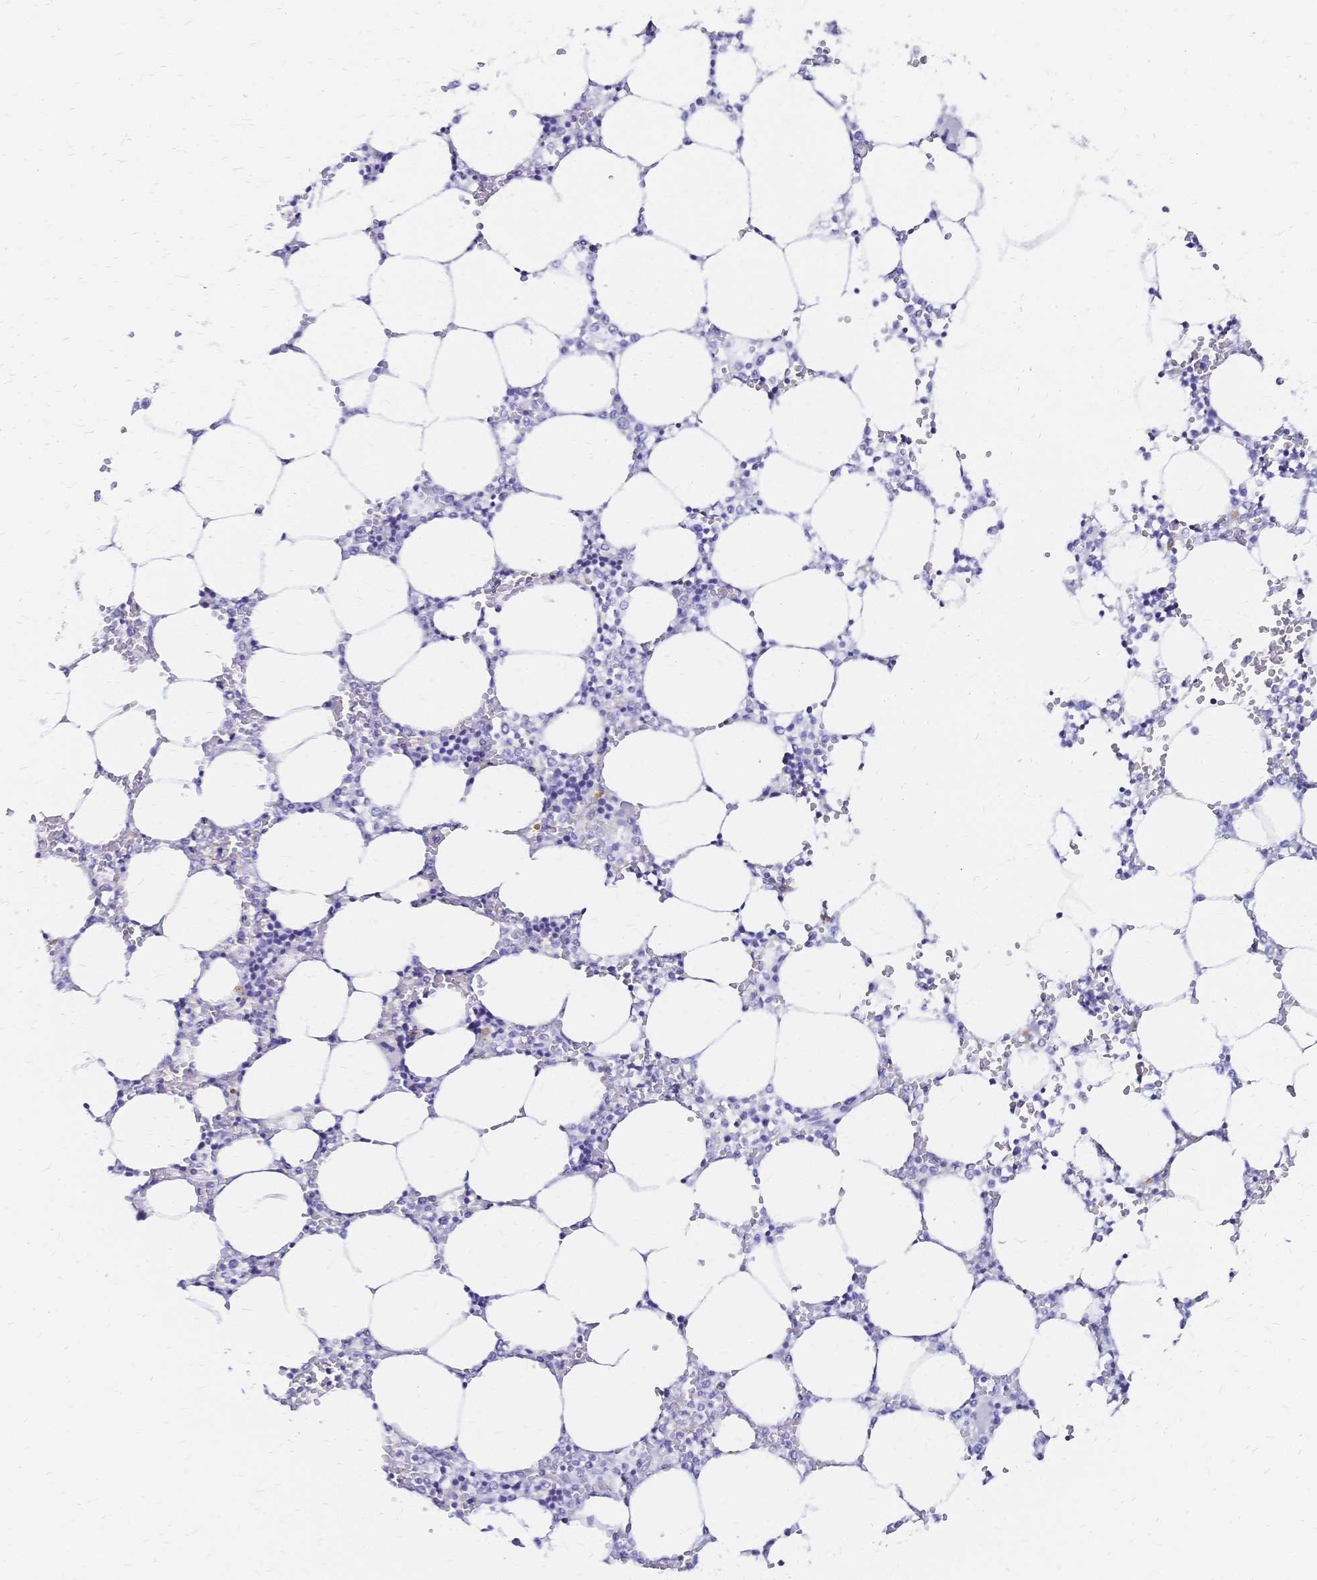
{"staining": {"intensity": "negative", "quantity": "none", "location": "none"}, "tissue": "bone marrow", "cell_type": "Hematopoietic cells", "image_type": "normal", "snomed": [{"axis": "morphology", "description": "Normal tissue, NOS"}, {"axis": "topography", "description": "Bone marrow"}], "caption": "DAB (3,3'-diaminobenzidine) immunohistochemical staining of unremarkable bone marrow displays no significant positivity in hematopoietic cells.", "gene": "SLC5A1", "patient": {"sex": "male", "age": 64}}